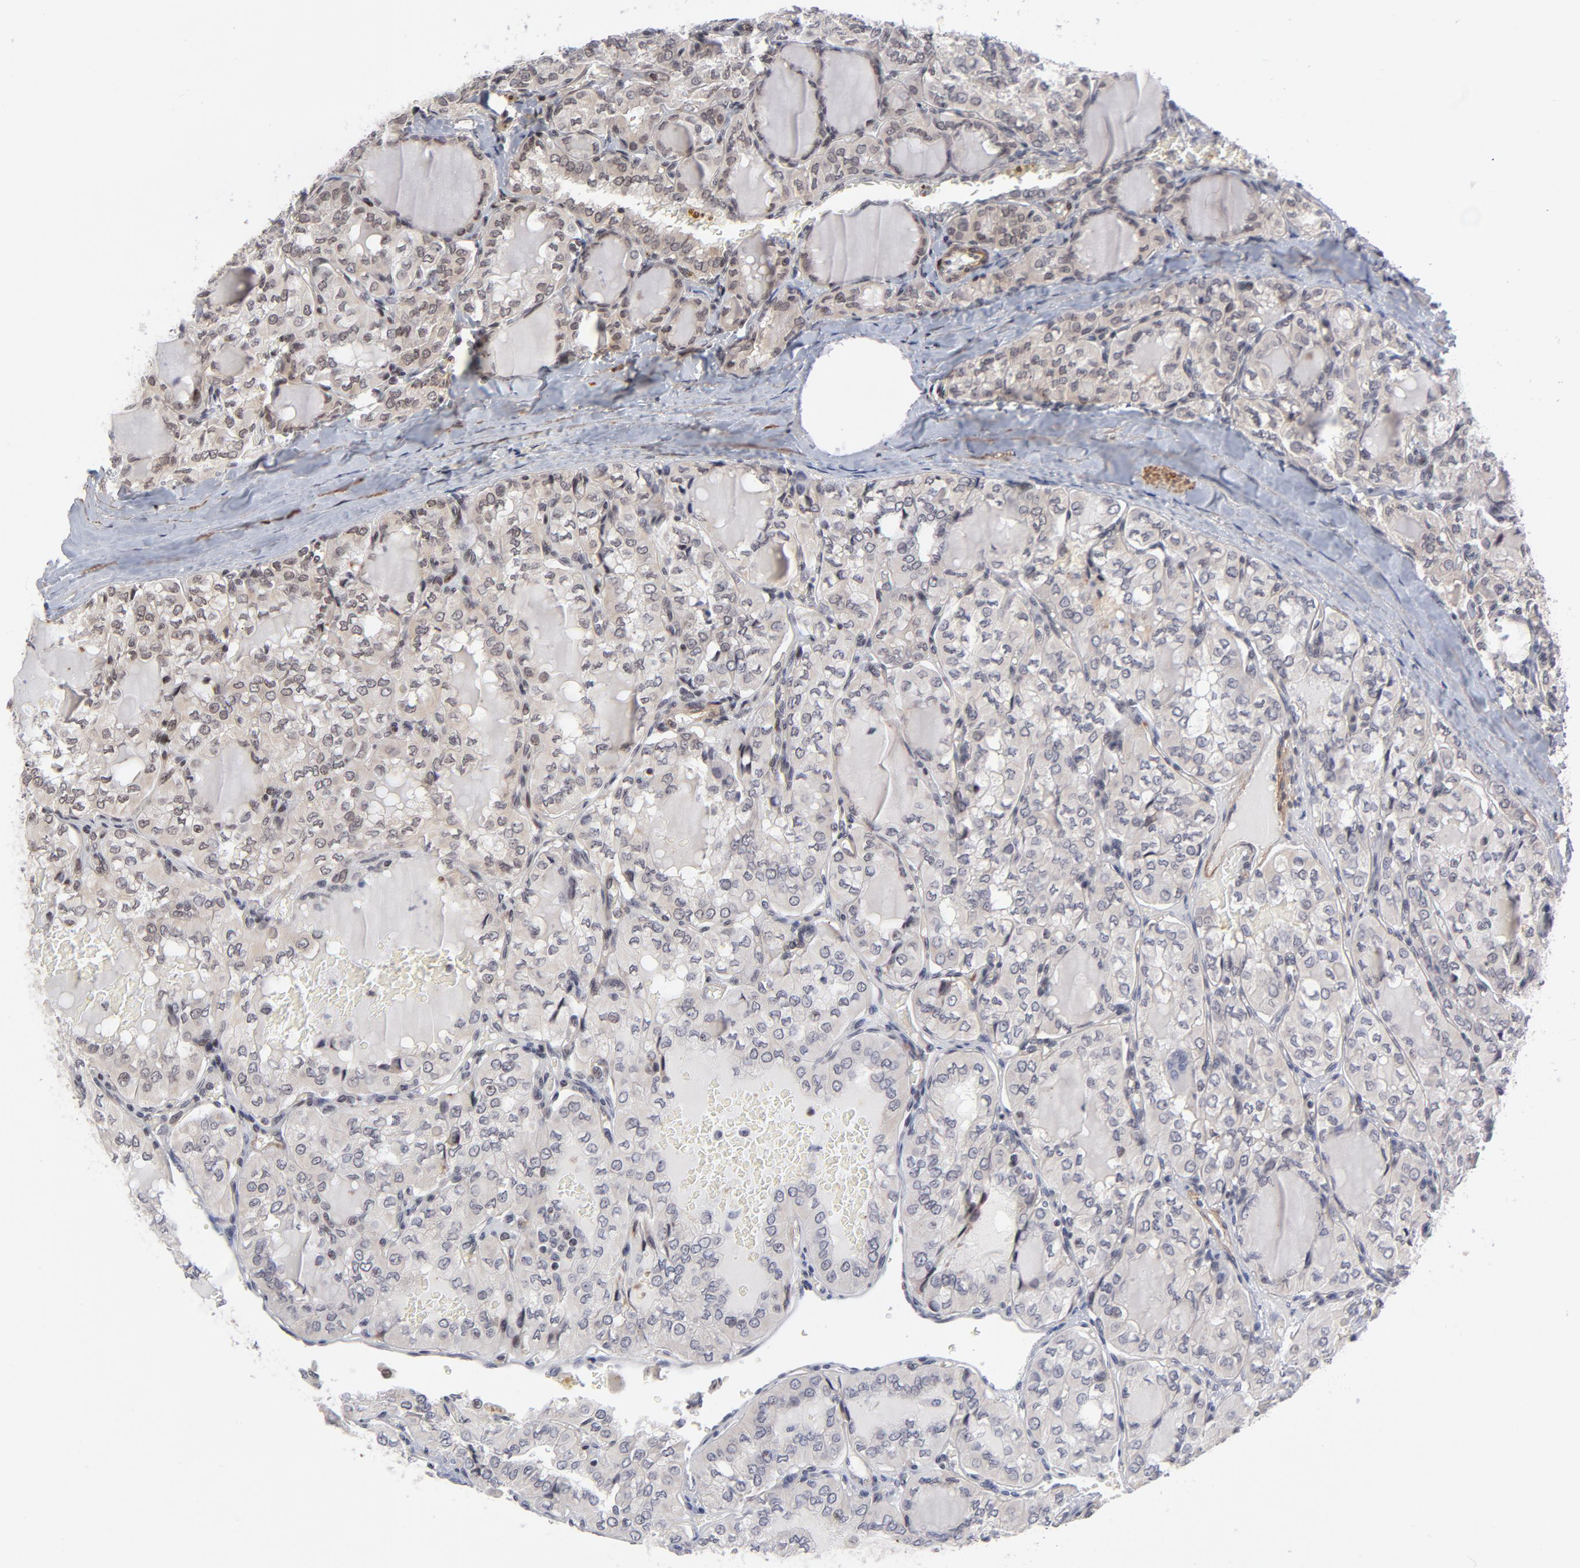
{"staining": {"intensity": "negative", "quantity": "none", "location": "none"}, "tissue": "thyroid cancer", "cell_type": "Tumor cells", "image_type": "cancer", "snomed": [{"axis": "morphology", "description": "Papillary adenocarcinoma, NOS"}, {"axis": "topography", "description": "Thyroid gland"}], "caption": "Immunohistochemistry micrograph of human thyroid cancer (papillary adenocarcinoma) stained for a protein (brown), which displays no staining in tumor cells.", "gene": "CTCF", "patient": {"sex": "male", "age": 20}}